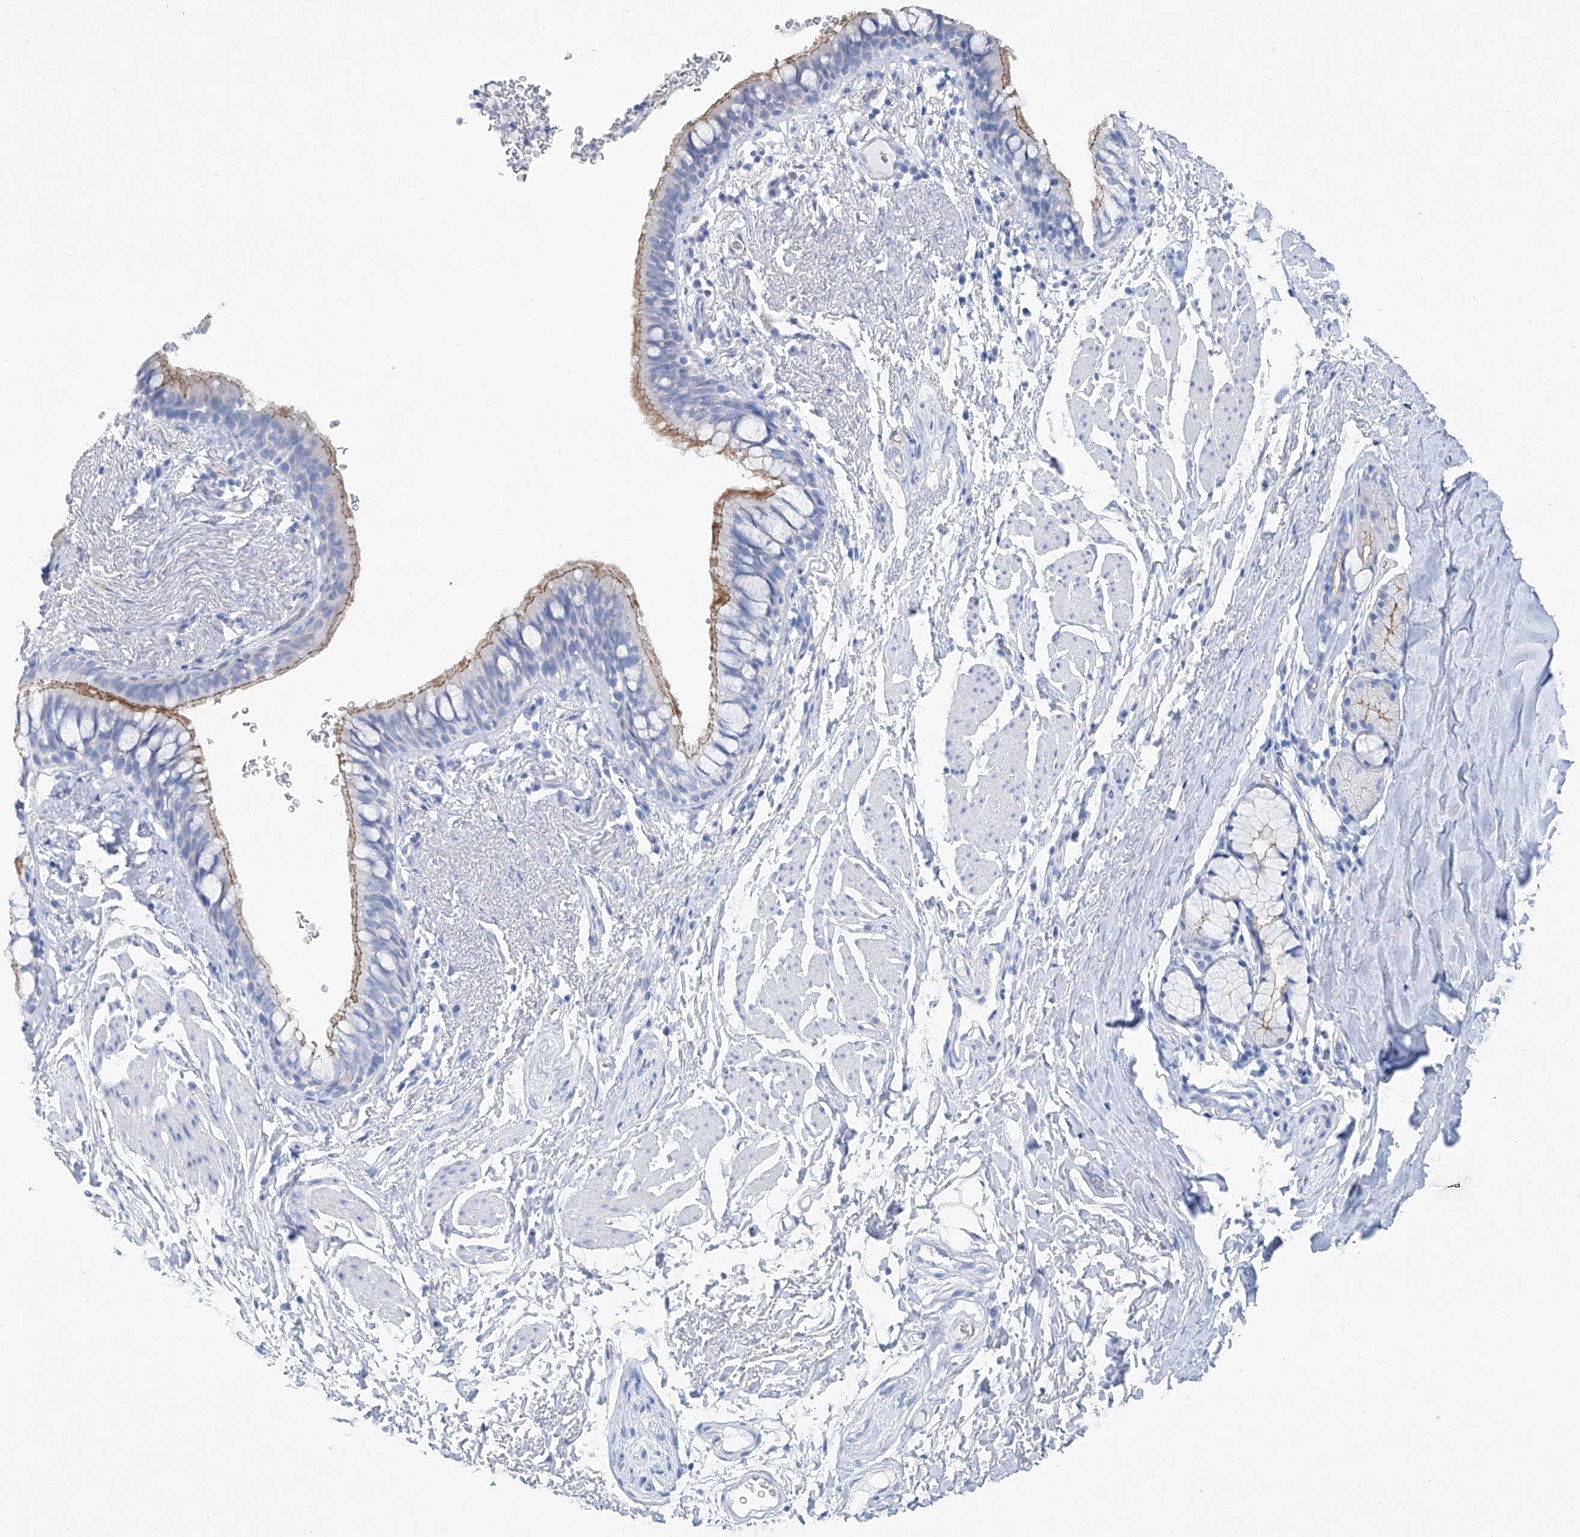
{"staining": {"intensity": "moderate", "quantity": ">75%", "location": "cytoplasmic/membranous"}, "tissue": "bronchus", "cell_type": "Respiratory epithelial cells", "image_type": "normal", "snomed": [{"axis": "morphology", "description": "Normal tissue, NOS"}, {"axis": "topography", "description": "Cartilage tissue"}, {"axis": "topography", "description": "Bronchus"}], "caption": "Protein analysis of benign bronchus exhibits moderate cytoplasmic/membranous expression in approximately >75% of respiratory epithelial cells.", "gene": "MAGI1", "patient": {"sex": "female", "age": 36}}